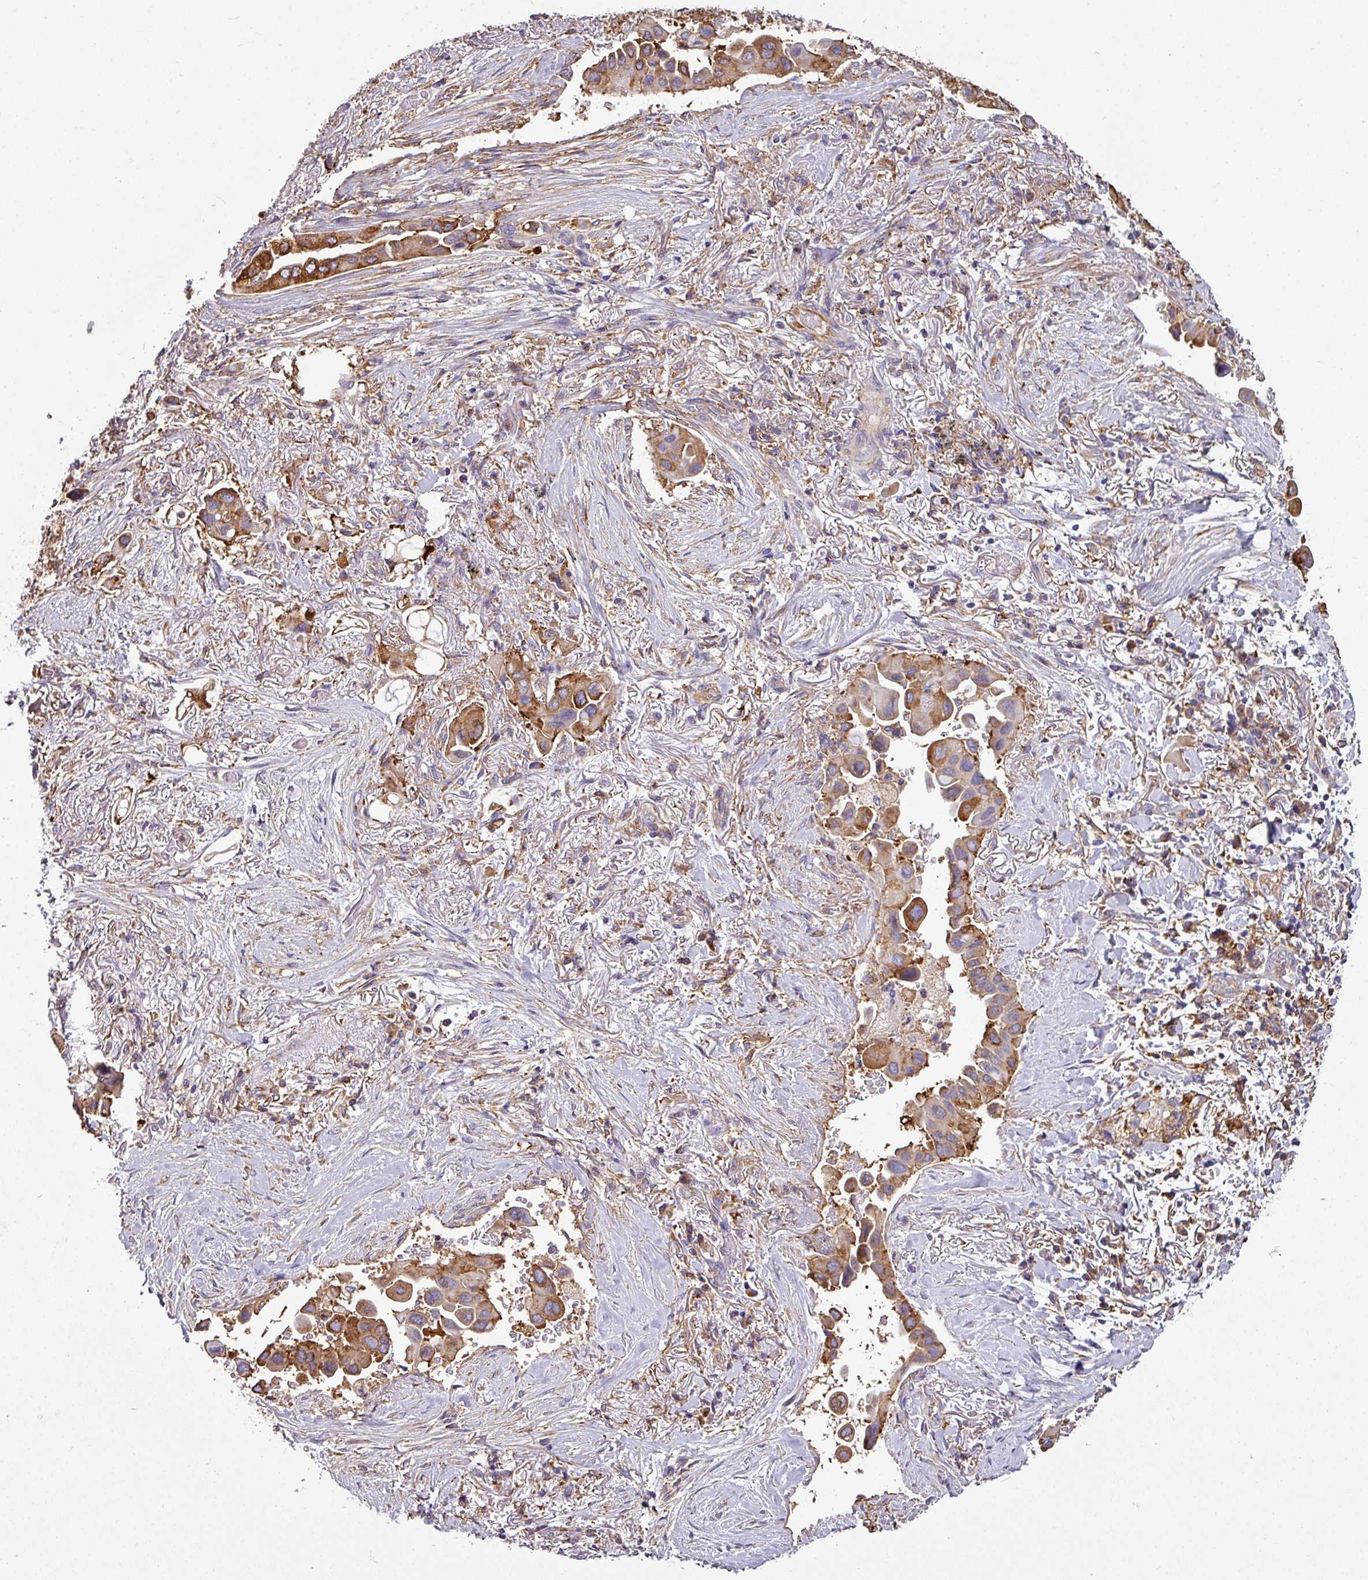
{"staining": {"intensity": "moderate", "quantity": "25%-75%", "location": "cytoplasmic/membranous"}, "tissue": "lung cancer", "cell_type": "Tumor cells", "image_type": "cancer", "snomed": [{"axis": "morphology", "description": "Adenocarcinoma, NOS"}, {"axis": "topography", "description": "Lung"}], "caption": "A brown stain shows moderate cytoplasmic/membranous expression of a protein in human lung adenocarcinoma tumor cells.", "gene": "XNDC1N", "patient": {"sex": "female", "age": 76}}